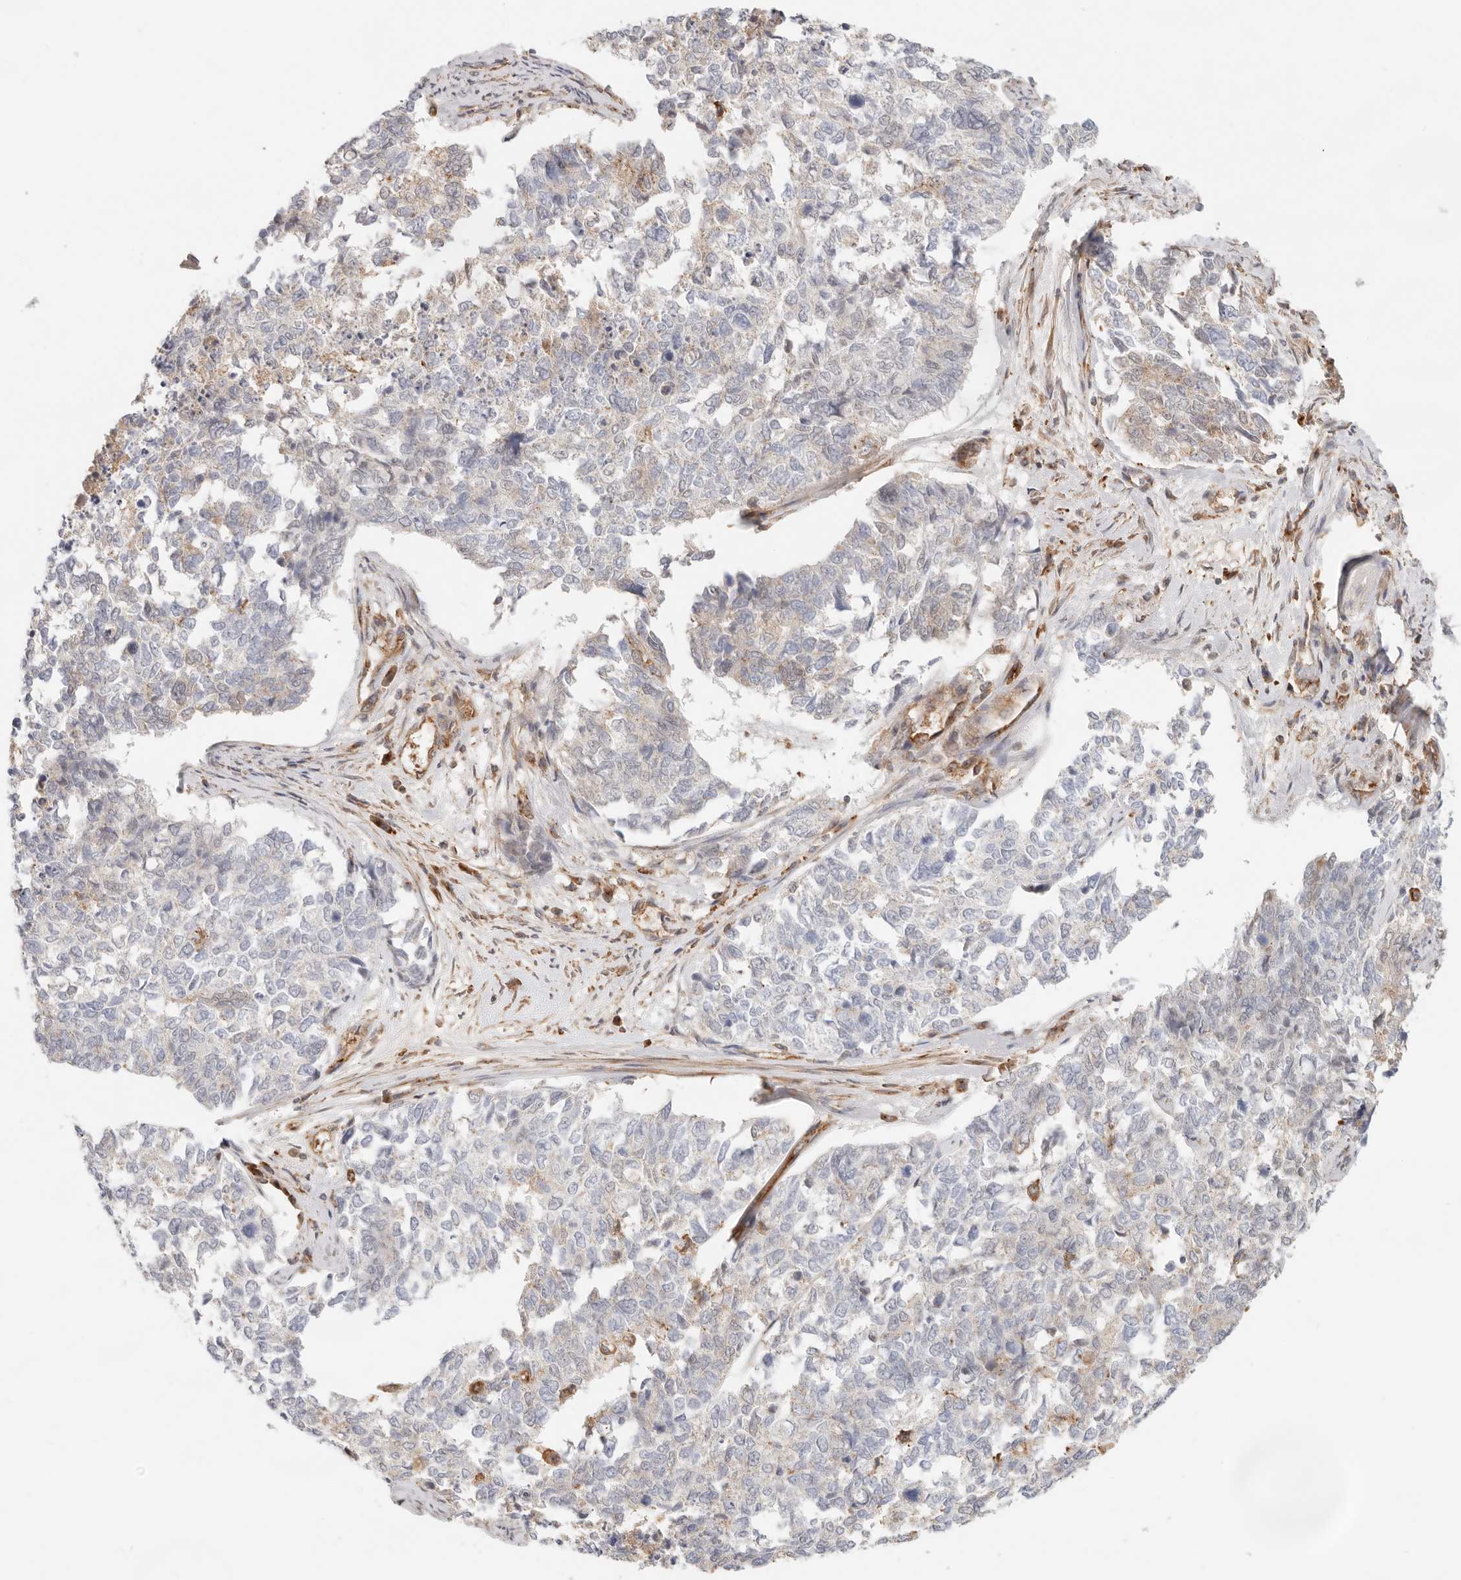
{"staining": {"intensity": "negative", "quantity": "none", "location": "none"}, "tissue": "cervical cancer", "cell_type": "Tumor cells", "image_type": "cancer", "snomed": [{"axis": "morphology", "description": "Squamous cell carcinoma, NOS"}, {"axis": "topography", "description": "Cervix"}], "caption": "An immunohistochemistry micrograph of cervical cancer is shown. There is no staining in tumor cells of cervical cancer.", "gene": "HEXD", "patient": {"sex": "female", "age": 63}}